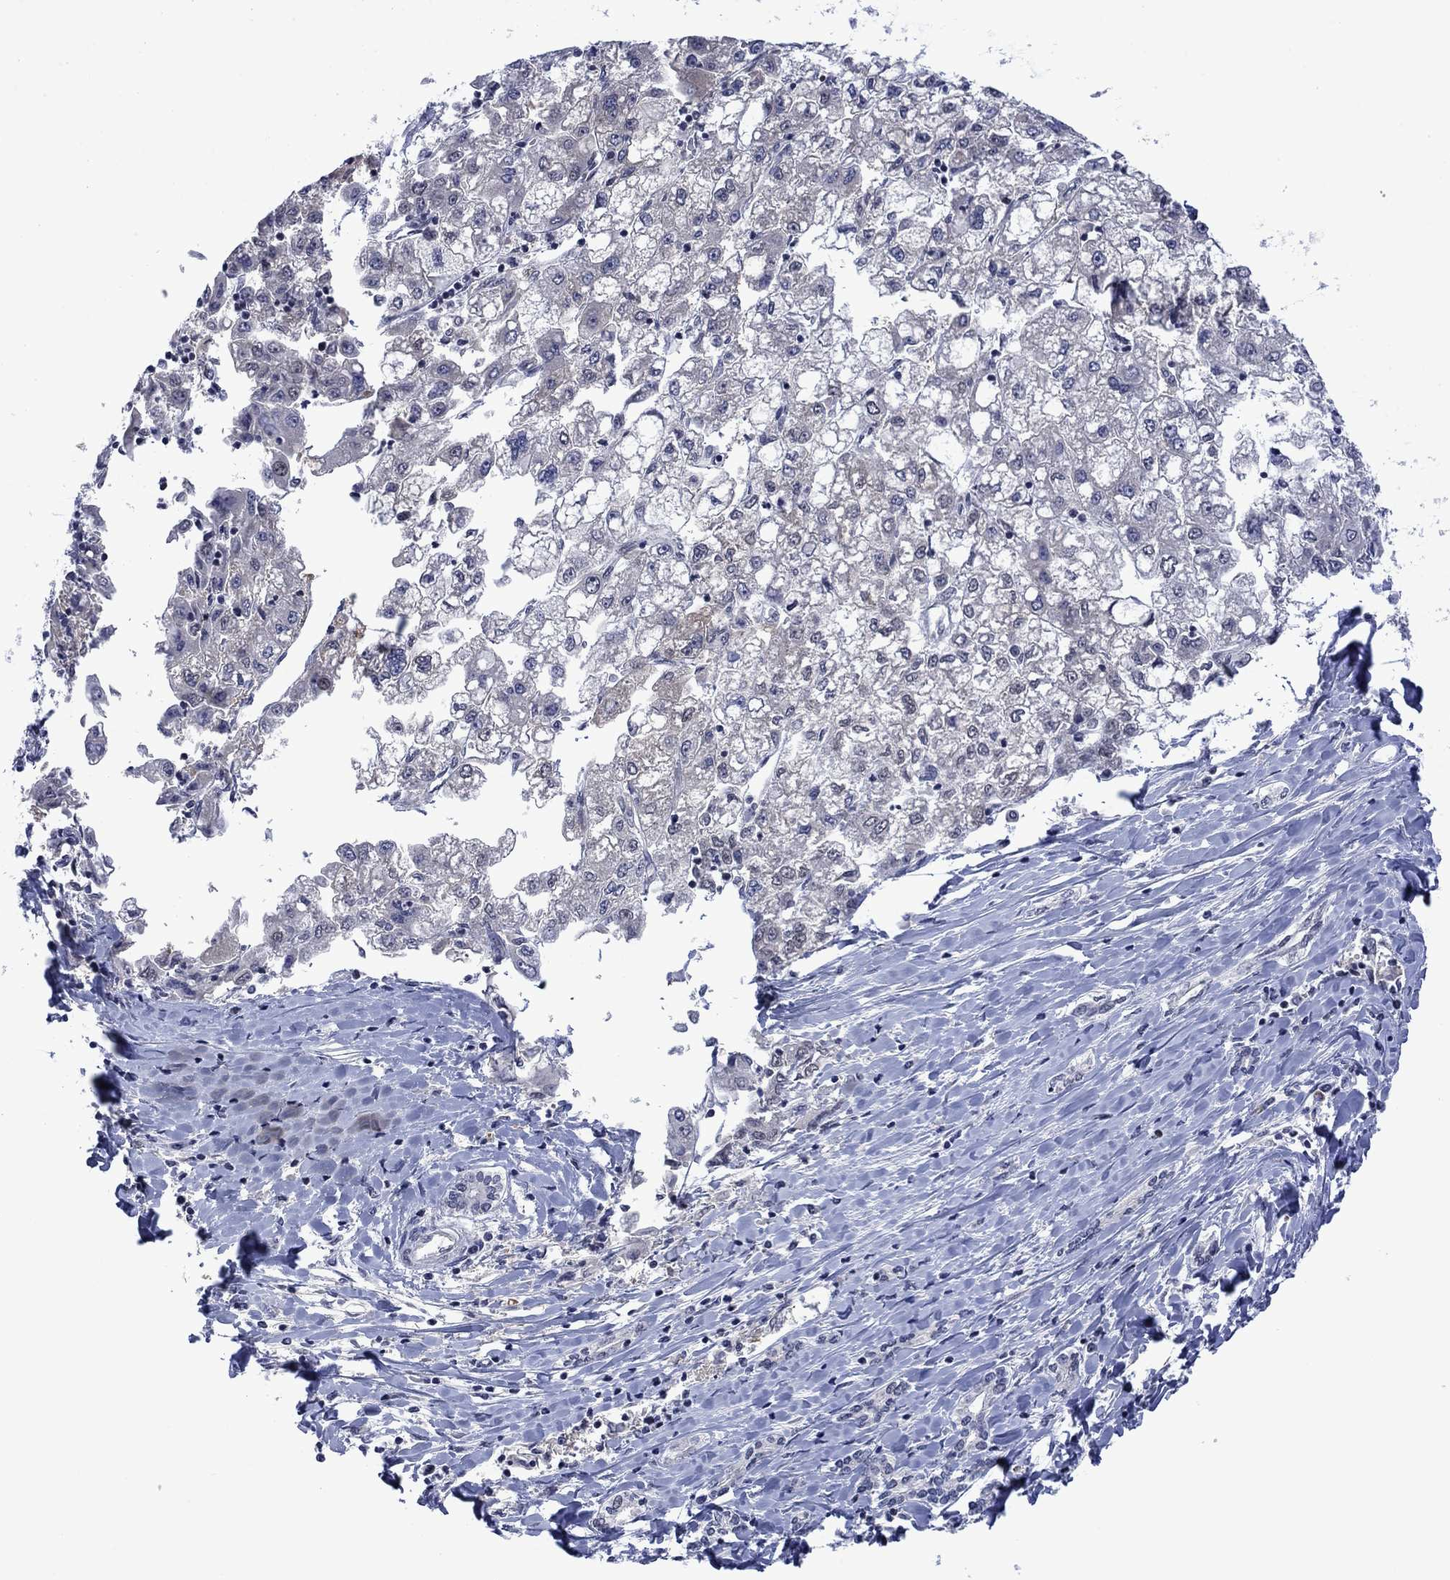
{"staining": {"intensity": "negative", "quantity": "none", "location": "none"}, "tissue": "liver cancer", "cell_type": "Tumor cells", "image_type": "cancer", "snomed": [{"axis": "morphology", "description": "Carcinoma, Hepatocellular, NOS"}, {"axis": "topography", "description": "Liver"}], "caption": "Micrograph shows no significant protein positivity in tumor cells of liver hepatocellular carcinoma.", "gene": "AGL", "patient": {"sex": "male", "age": 40}}